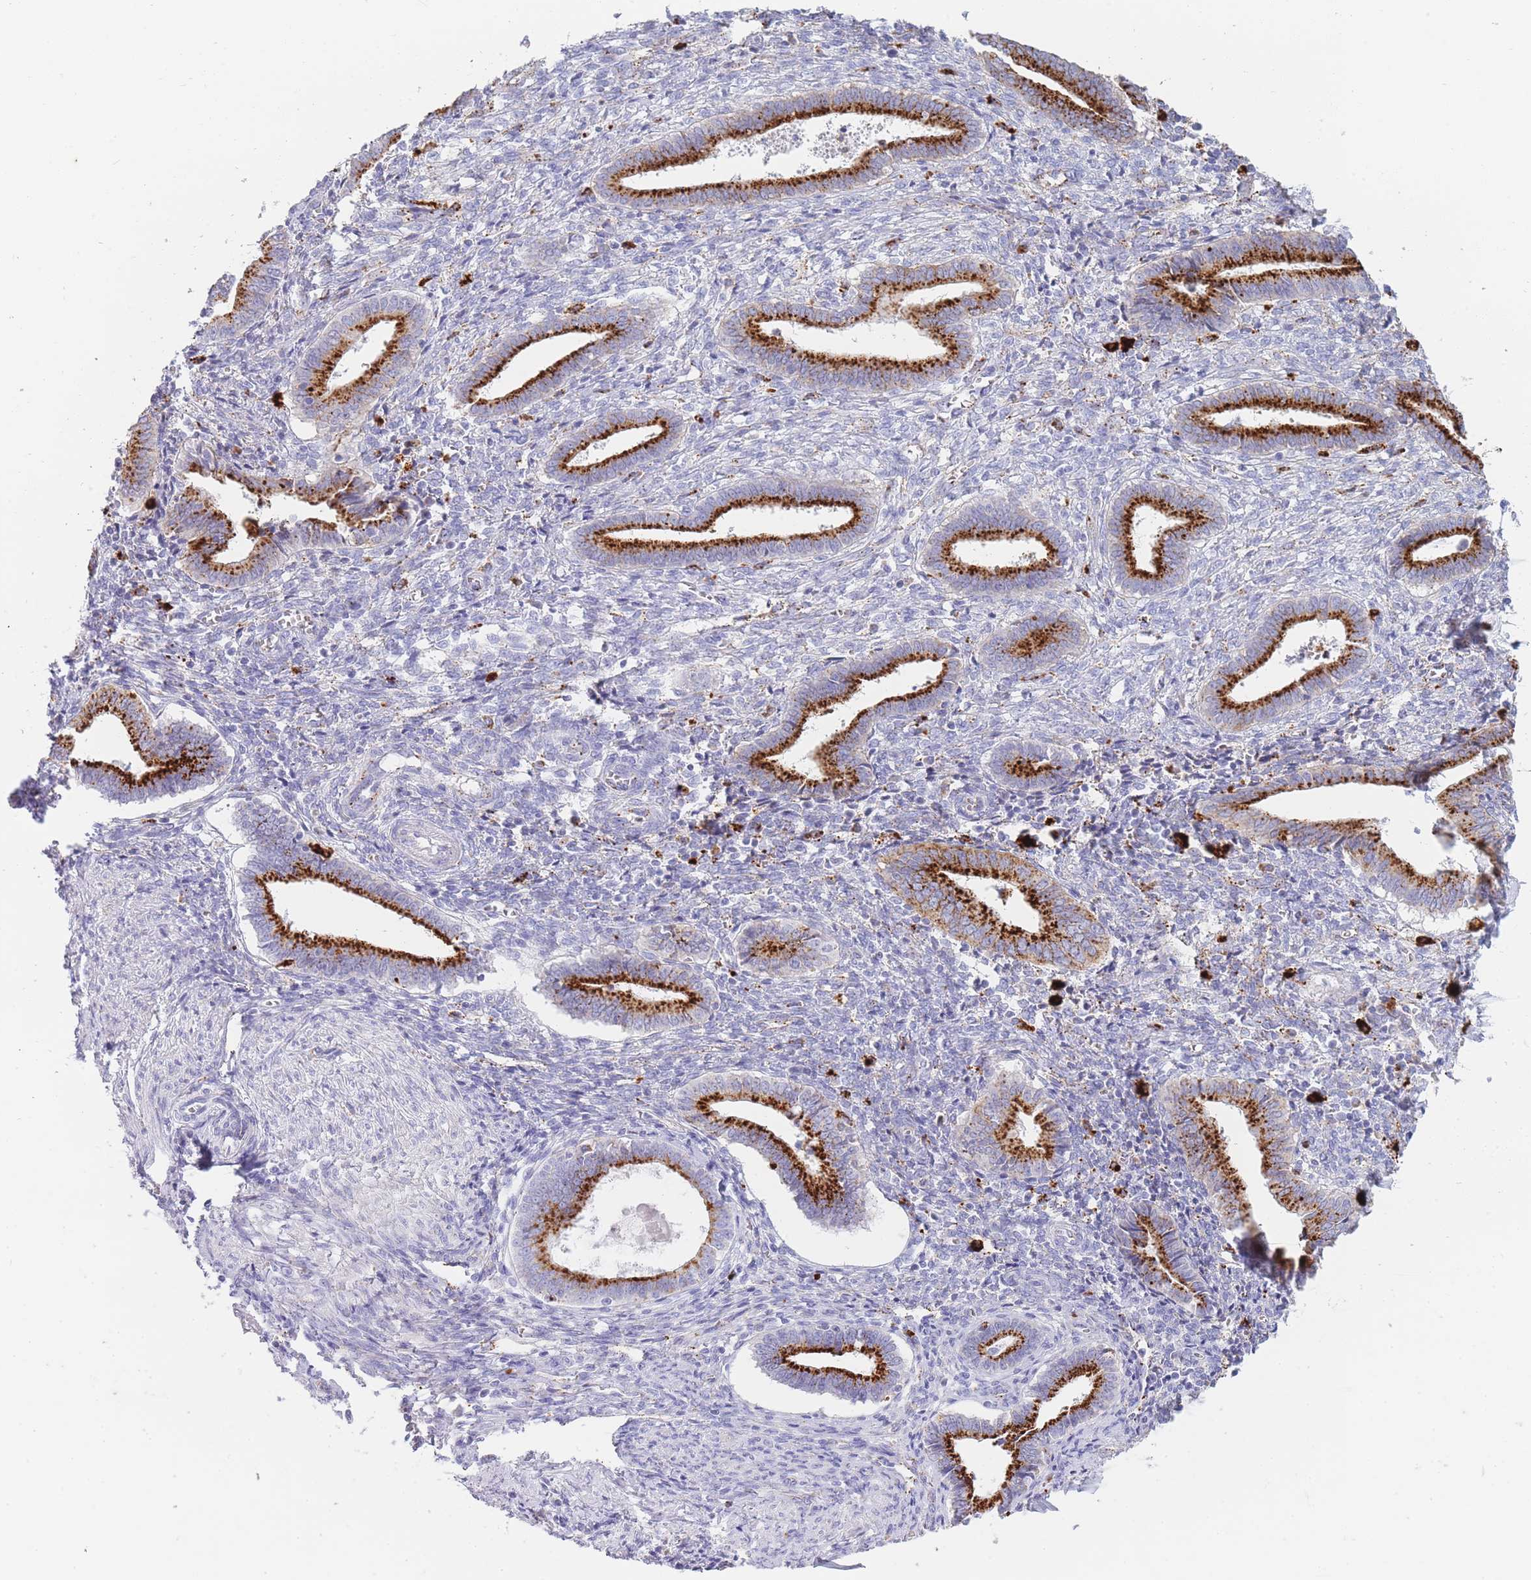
{"staining": {"intensity": "negative", "quantity": "none", "location": "none"}, "tissue": "endometrium", "cell_type": "Cells in endometrial stroma", "image_type": "normal", "snomed": [{"axis": "morphology", "description": "Normal tissue, NOS"}, {"axis": "topography", "description": "Other"}, {"axis": "topography", "description": "Endometrium"}], "caption": "Immunohistochemistry (IHC) photomicrograph of benign human endometrium stained for a protein (brown), which reveals no expression in cells in endometrial stroma.", "gene": "GAA", "patient": {"sex": "female", "age": 44}}